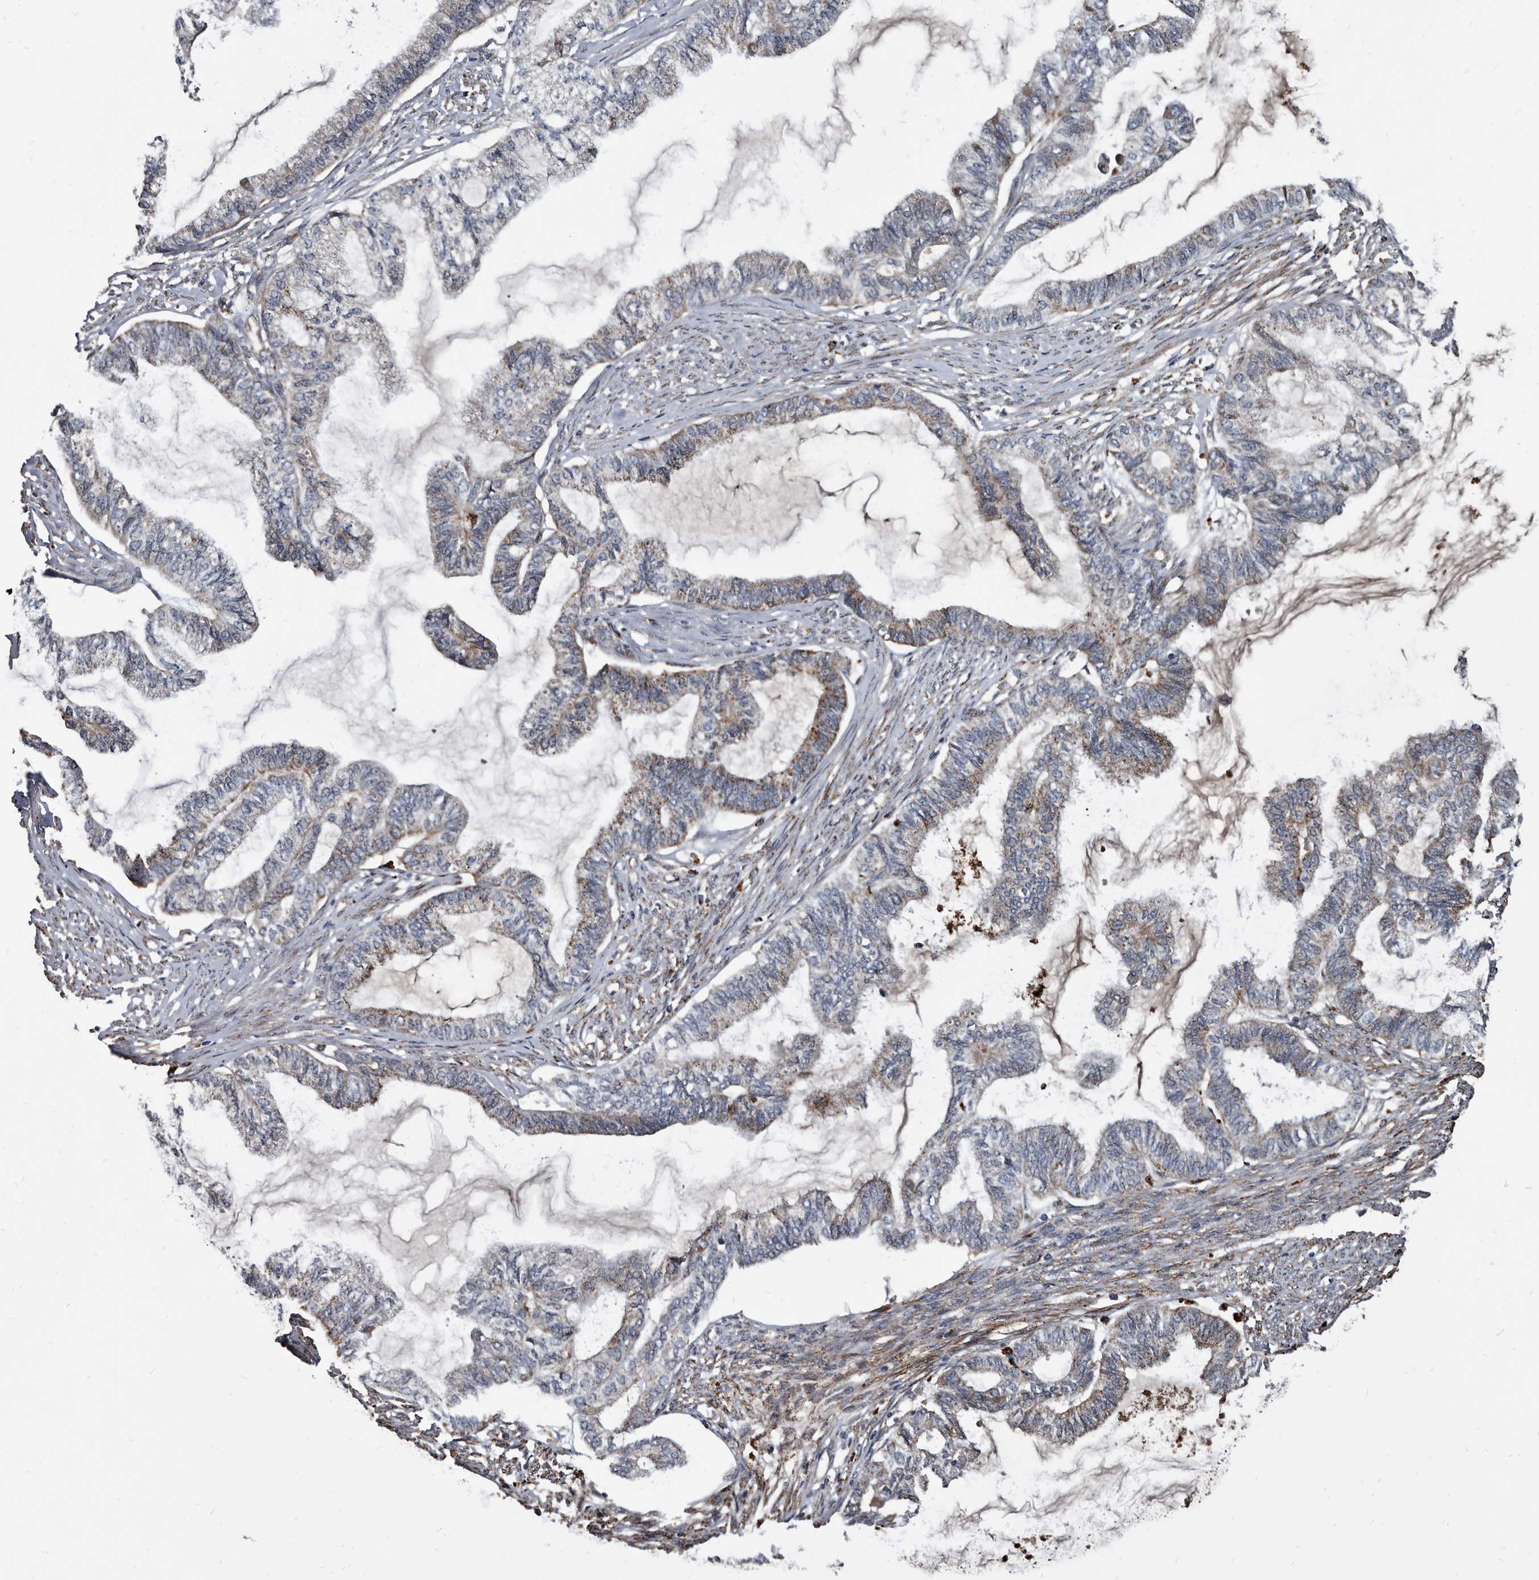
{"staining": {"intensity": "weak", "quantity": "25%-75%", "location": "cytoplasmic/membranous"}, "tissue": "endometrial cancer", "cell_type": "Tumor cells", "image_type": "cancer", "snomed": [{"axis": "morphology", "description": "Adenocarcinoma, NOS"}, {"axis": "topography", "description": "Endometrium"}], "caption": "Tumor cells show low levels of weak cytoplasmic/membranous staining in approximately 25%-75% of cells in endometrial cancer (adenocarcinoma).", "gene": "CTSA", "patient": {"sex": "female", "age": 86}}